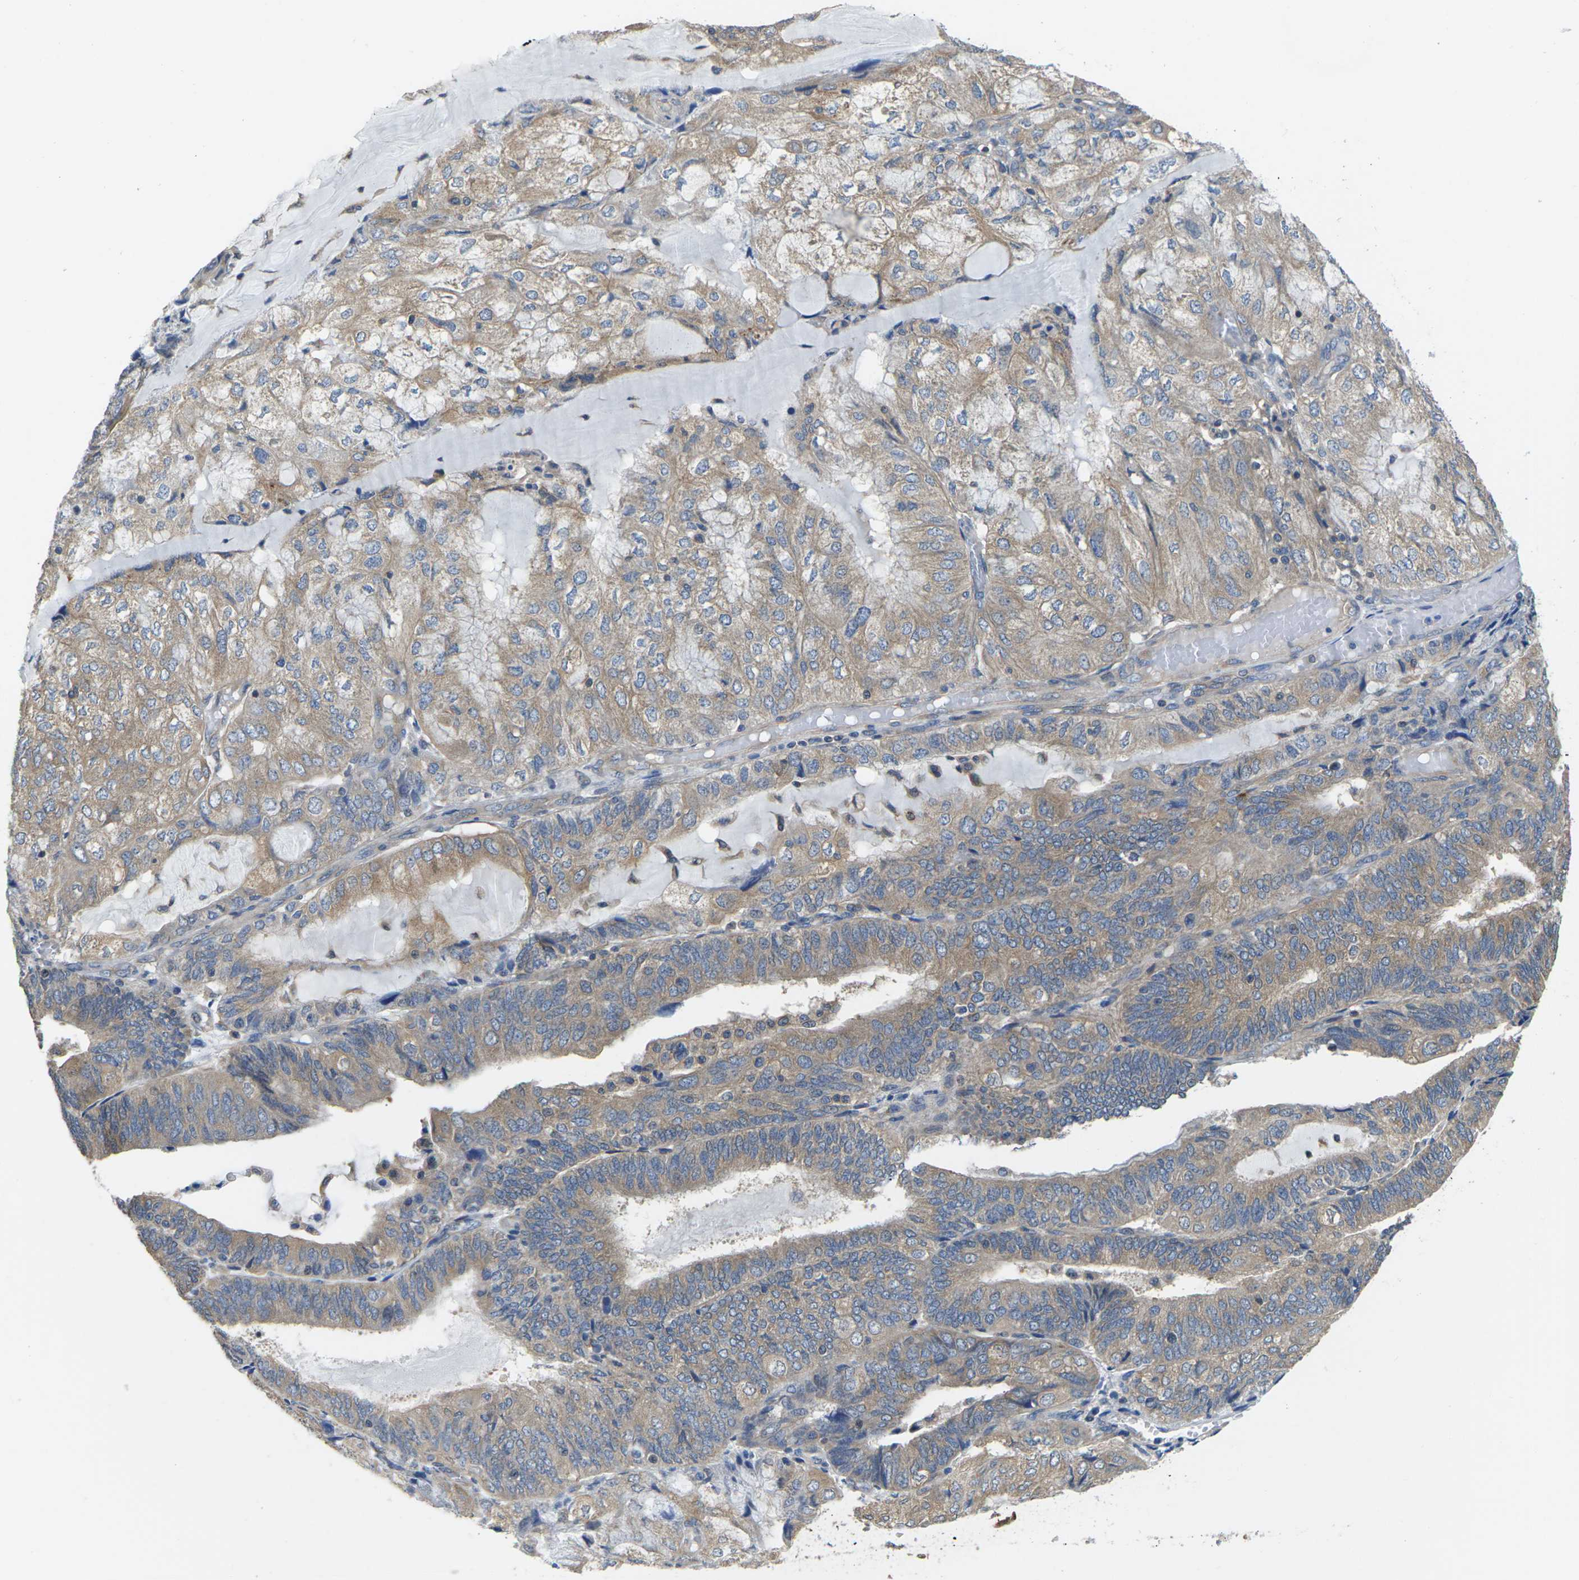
{"staining": {"intensity": "moderate", "quantity": ">75%", "location": "cytoplasmic/membranous"}, "tissue": "endometrial cancer", "cell_type": "Tumor cells", "image_type": "cancer", "snomed": [{"axis": "morphology", "description": "Adenocarcinoma, NOS"}, {"axis": "topography", "description": "Endometrium"}], "caption": "IHC image of neoplastic tissue: human endometrial cancer stained using immunohistochemistry displays medium levels of moderate protein expression localized specifically in the cytoplasmic/membranous of tumor cells, appearing as a cytoplasmic/membranous brown color.", "gene": "TMCC2", "patient": {"sex": "female", "age": 81}}